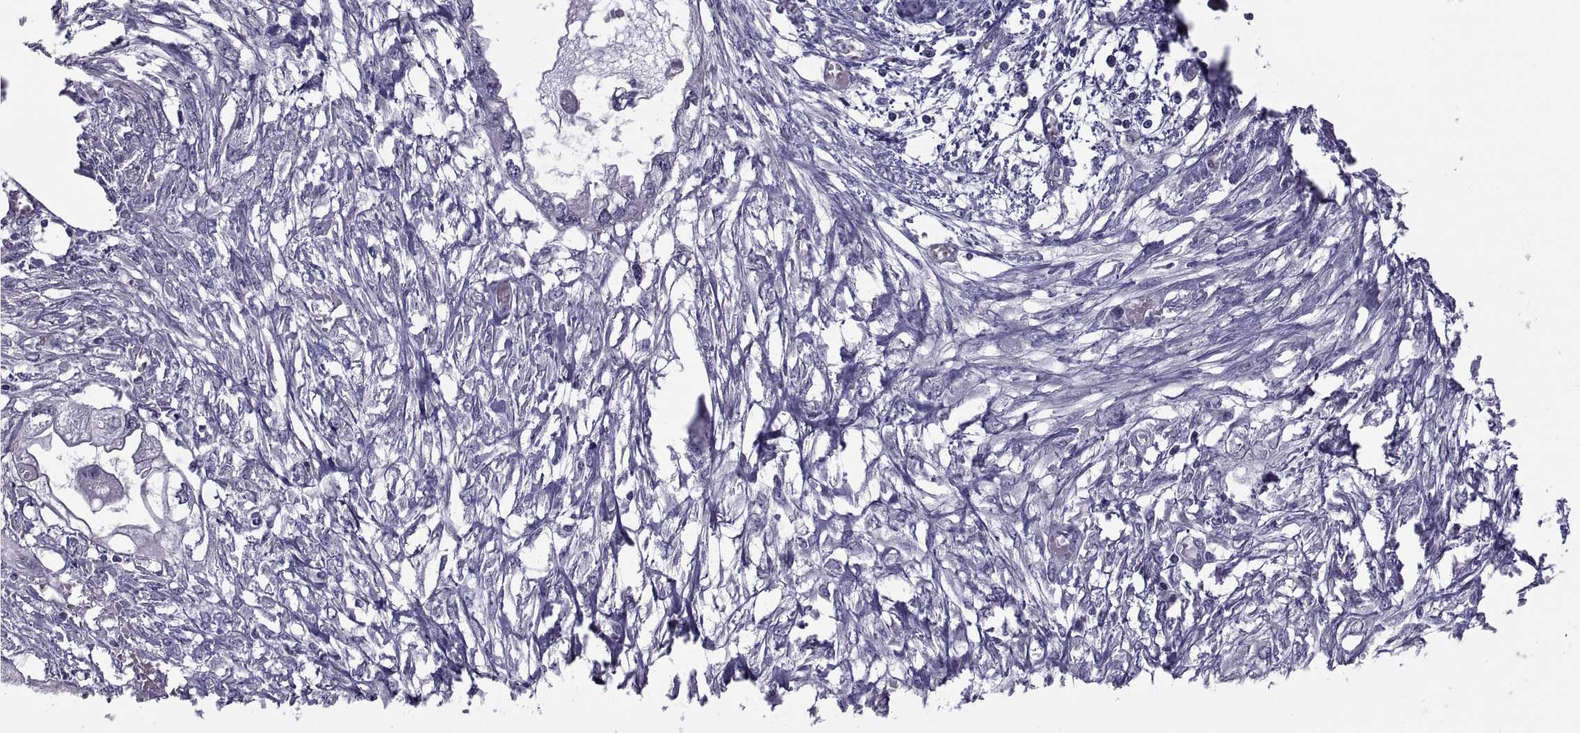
{"staining": {"intensity": "negative", "quantity": "none", "location": "none"}, "tissue": "endometrial cancer", "cell_type": "Tumor cells", "image_type": "cancer", "snomed": [{"axis": "morphology", "description": "Adenocarcinoma, NOS"}, {"axis": "morphology", "description": "Adenocarcinoma, metastatic, NOS"}, {"axis": "topography", "description": "Adipose tissue"}, {"axis": "topography", "description": "Endometrium"}], "caption": "This histopathology image is of adenocarcinoma (endometrial) stained with IHC to label a protein in brown with the nuclei are counter-stained blue. There is no expression in tumor cells.", "gene": "TMEM158", "patient": {"sex": "female", "age": 67}}